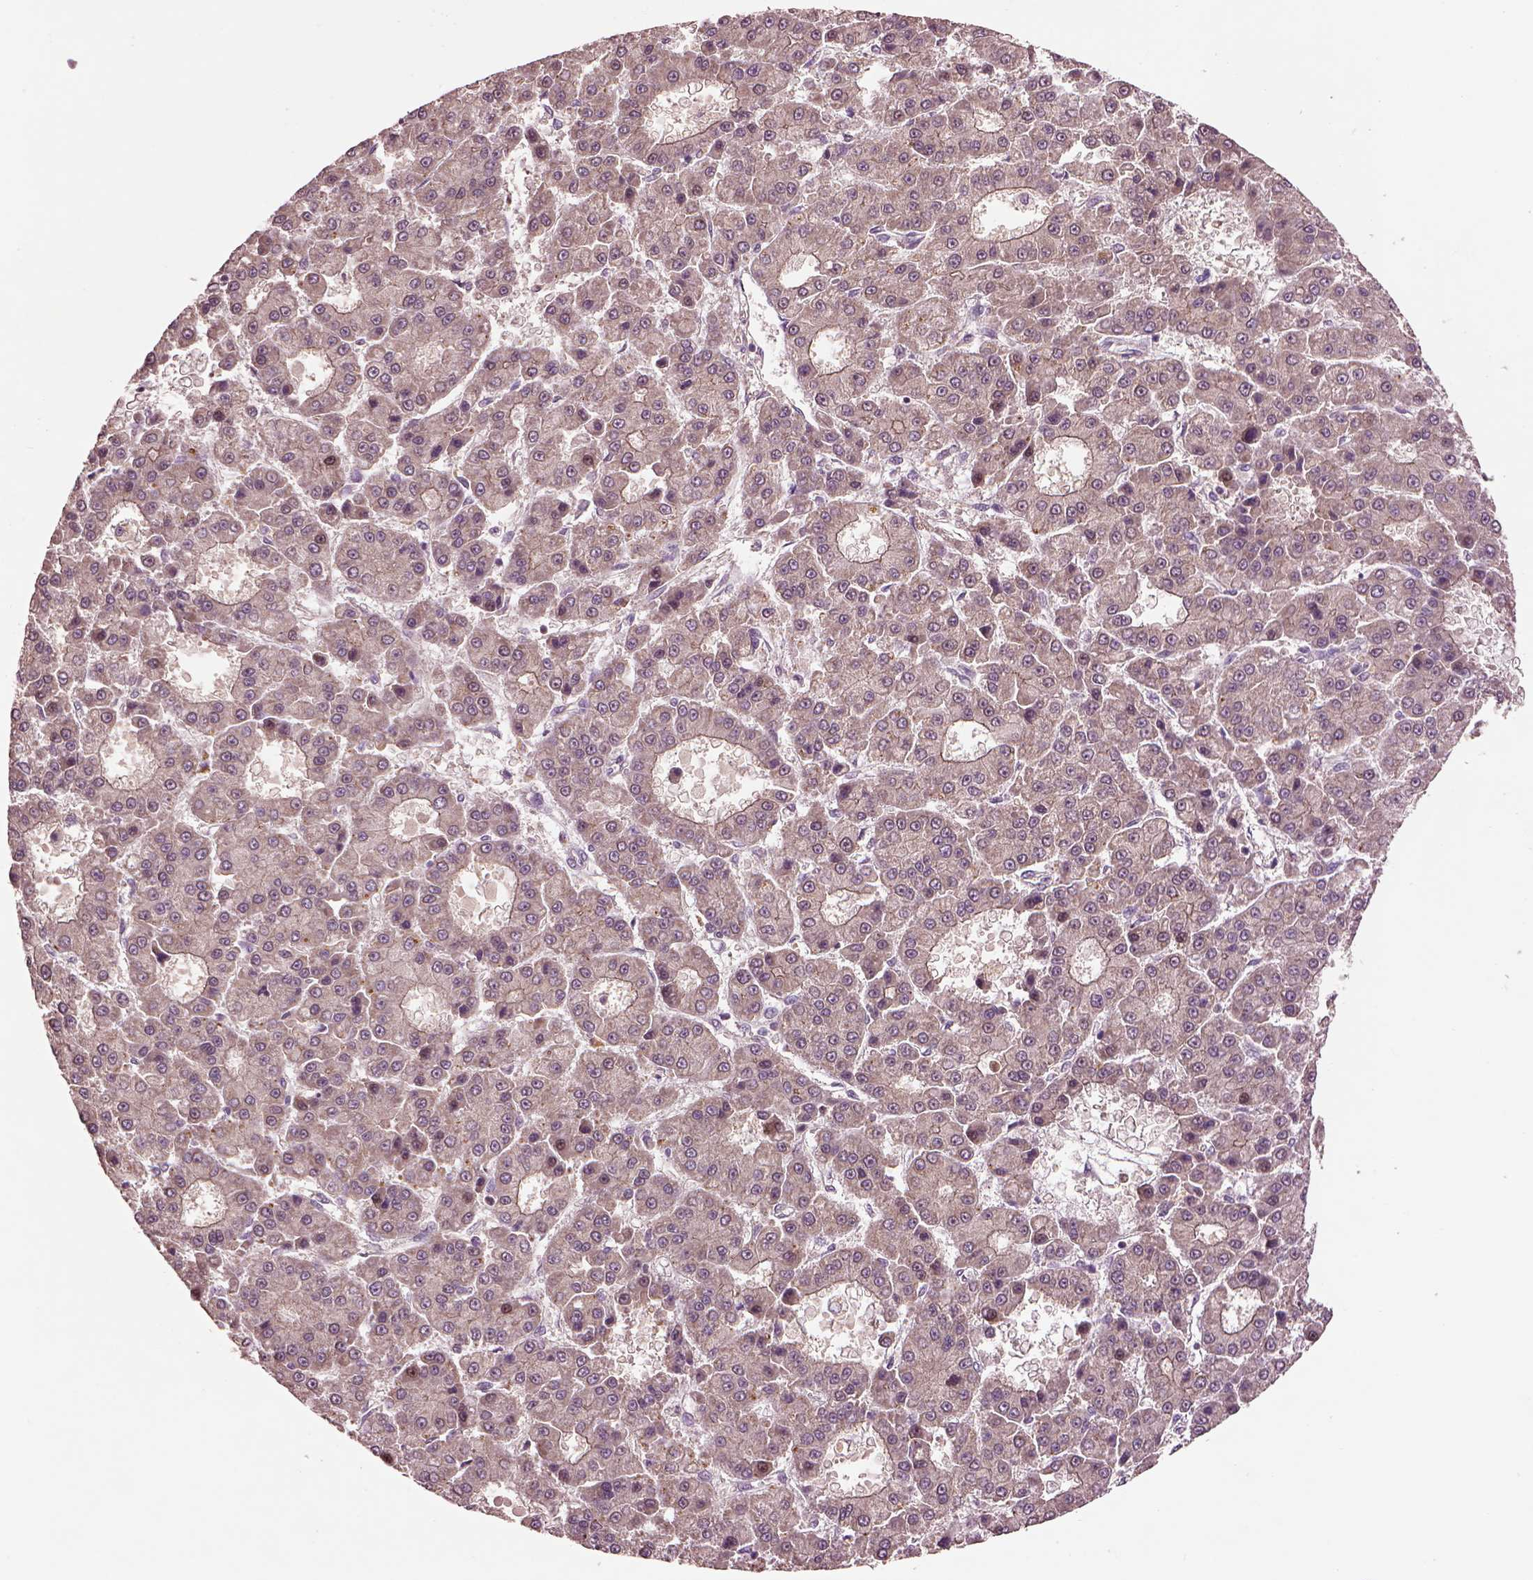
{"staining": {"intensity": "negative", "quantity": "none", "location": "none"}, "tissue": "liver cancer", "cell_type": "Tumor cells", "image_type": "cancer", "snomed": [{"axis": "morphology", "description": "Carcinoma, Hepatocellular, NOS"}, {"axis": "topography", "description": "Liver"}], "caption": "An immunohistochemistry photomicrograph of liver cancer (hepatocellular carcinoma) is shown. There is no staining in tumor cells of liver cancer (hepatocellular carcinoma). (DAB (3,3'-diaminobenzidine) IHC with hematoxylin counter stain).", "gene": "MTHFS", "patient": {"sex": "male", "age": 70}}